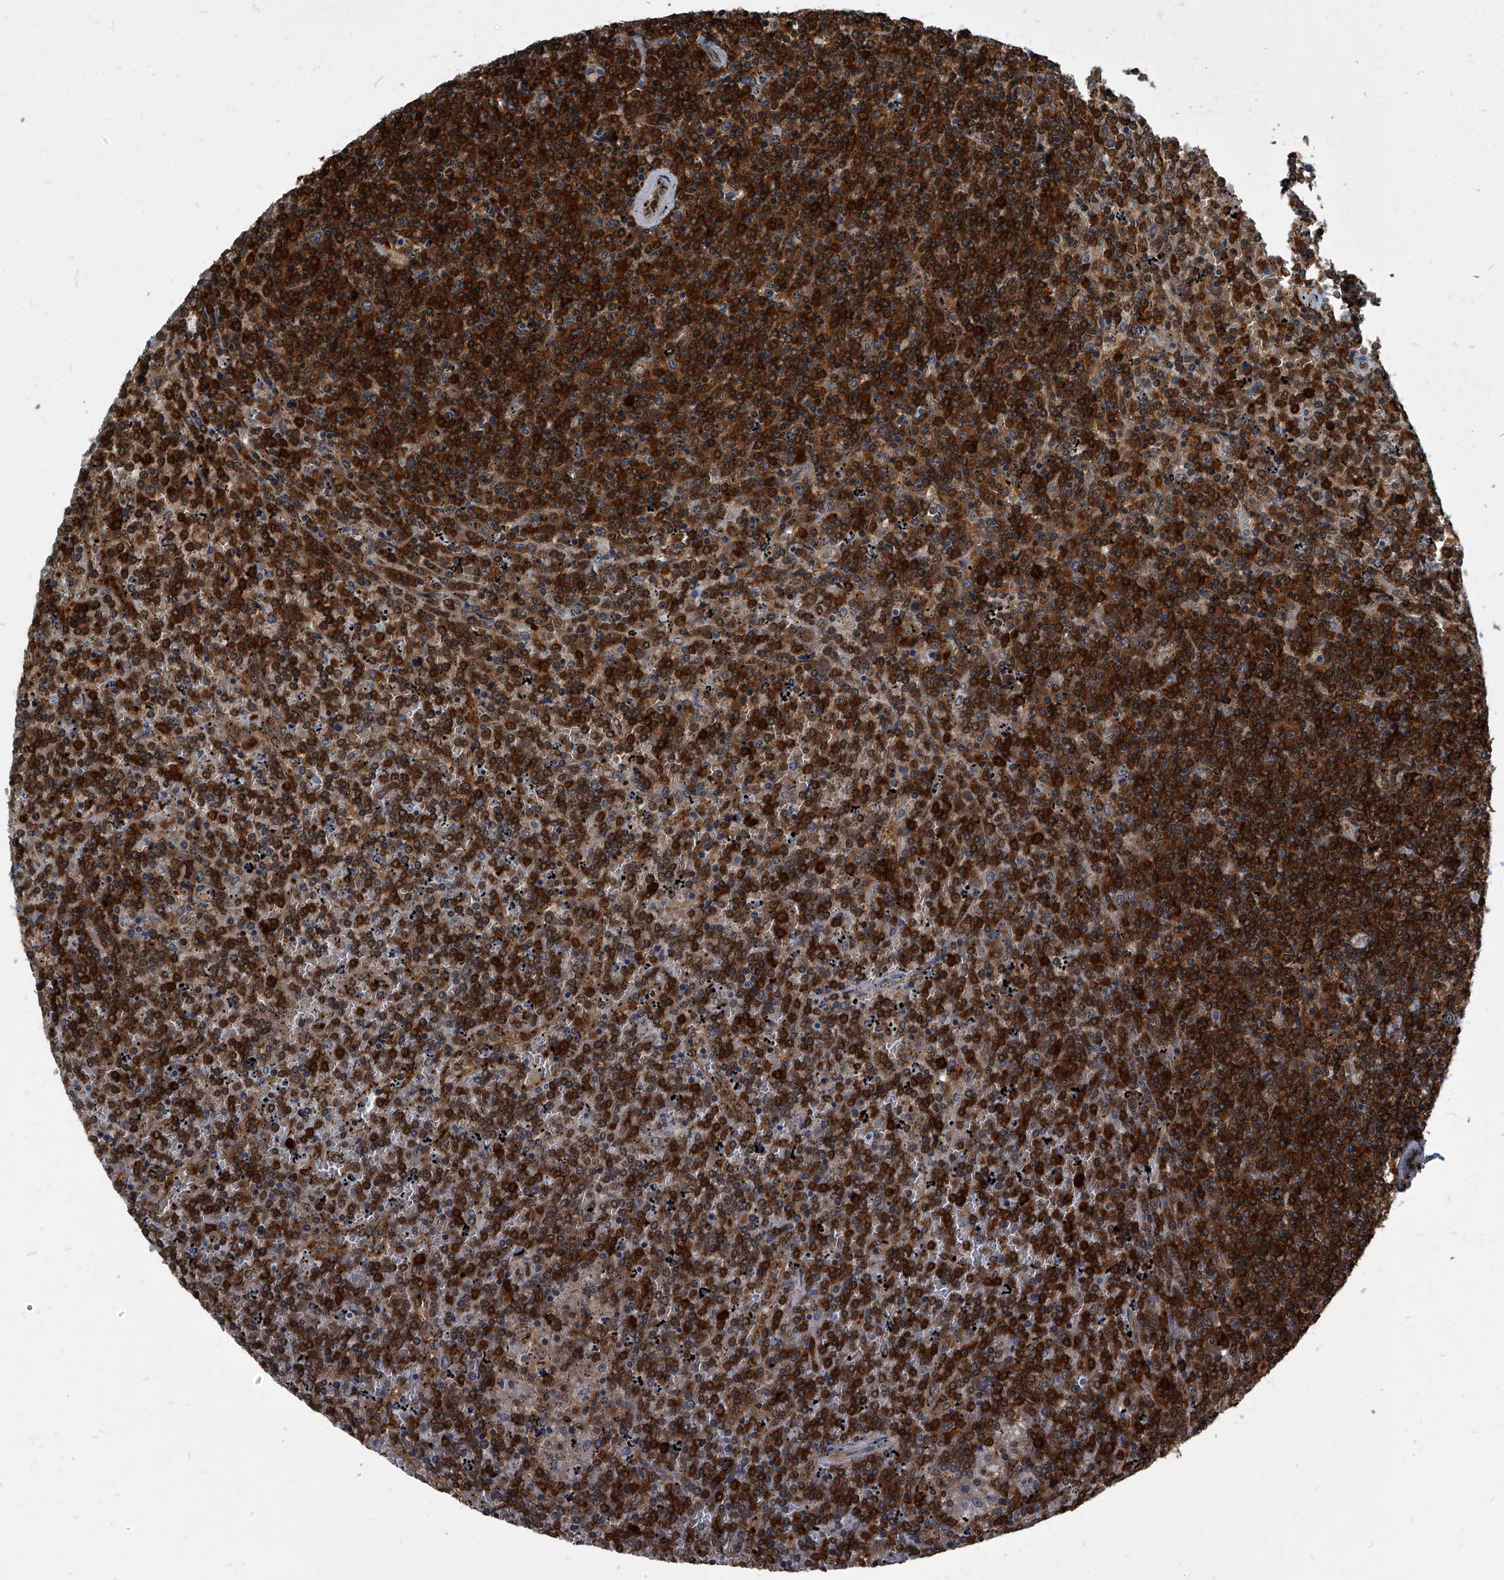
{"staining": {"intensity": "strong", "quantity": ">75%", "location": "cytoplasmic/membranous"}, "tissue": "lymphoma", "cell_type": "Tumor cells", "image_type": "cancer", "snomed": [{"axis": "morphology", "description": "Malignant lymphoma, non-Hodgkin's type, Low grade"}, {"axis": "topography", "description": "Spleen"}], "caption": "A high-resolution micrograph shows immunohistochemistry staining of malignant lymphoma, non-Hodgkin's type (low-grade), which shows strong cytoplasmic/membranous positivity in about >75% of tumor cells.", "gene": "CDV3", "patient": {"sex": "female", "age": 19}}